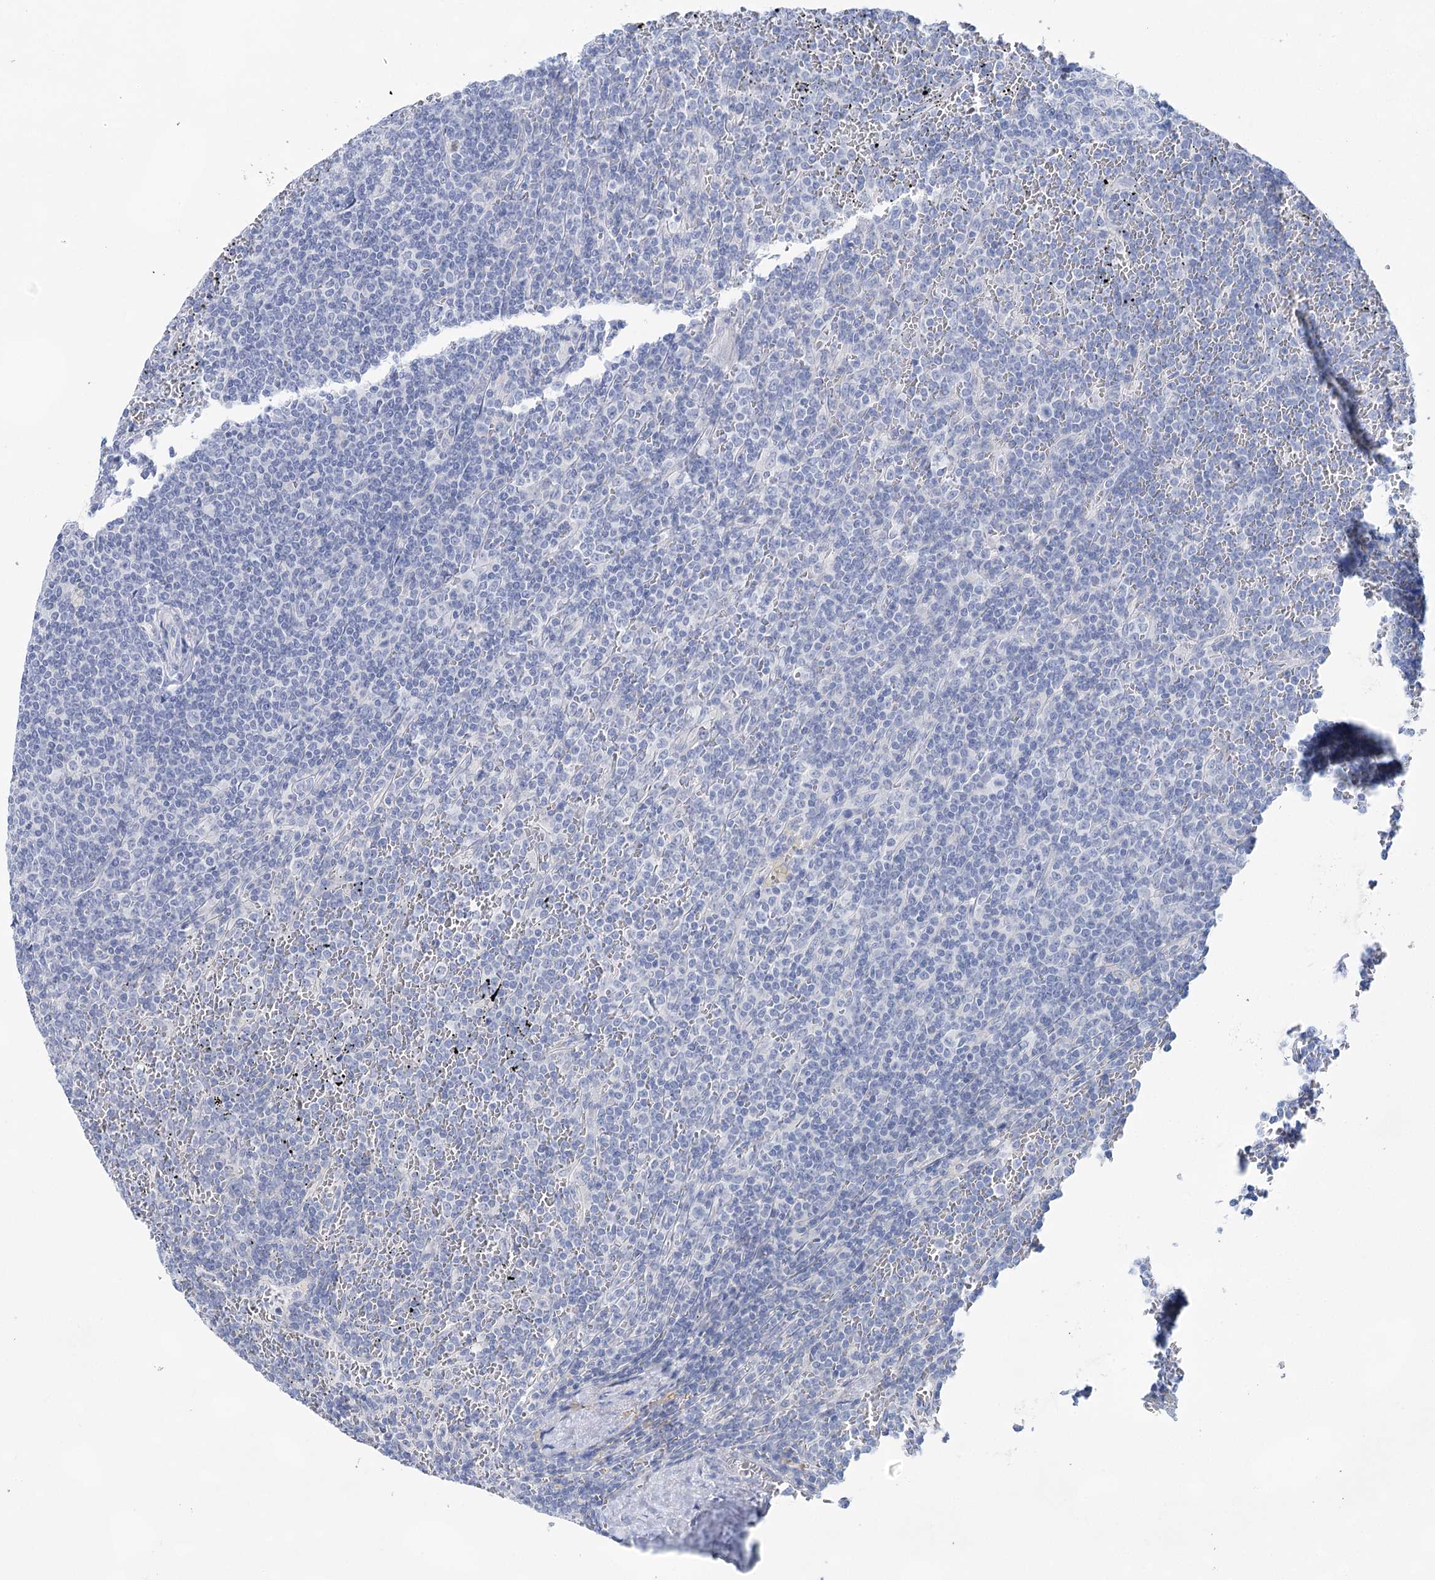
{"staining": {"intensity": "negative", "quantity": "none", "location": "none"}, "tissue": "lymphoma", "cell_type": "Tumor cells", "image_type": "cancer", "snomed": [{"axis": "morphology", "description": "Malignant lymphoma, non-Hodgkin's type, Low grade"}, {"axis": "topography", "description": "Spleen"}], "caption": "The histopathology image reveals no significant positivity in tumor cells of low-grade malignant lymphoma, non-Hodgkin's type. (Stains: DAB (3,3'-diaminobenzidine) IHC with hematoxylin counter stain, Microscopy: brightfield microscopy at high magnification).", "gene": "LALBA", "patient": {"sex": "female", "age": 19}}